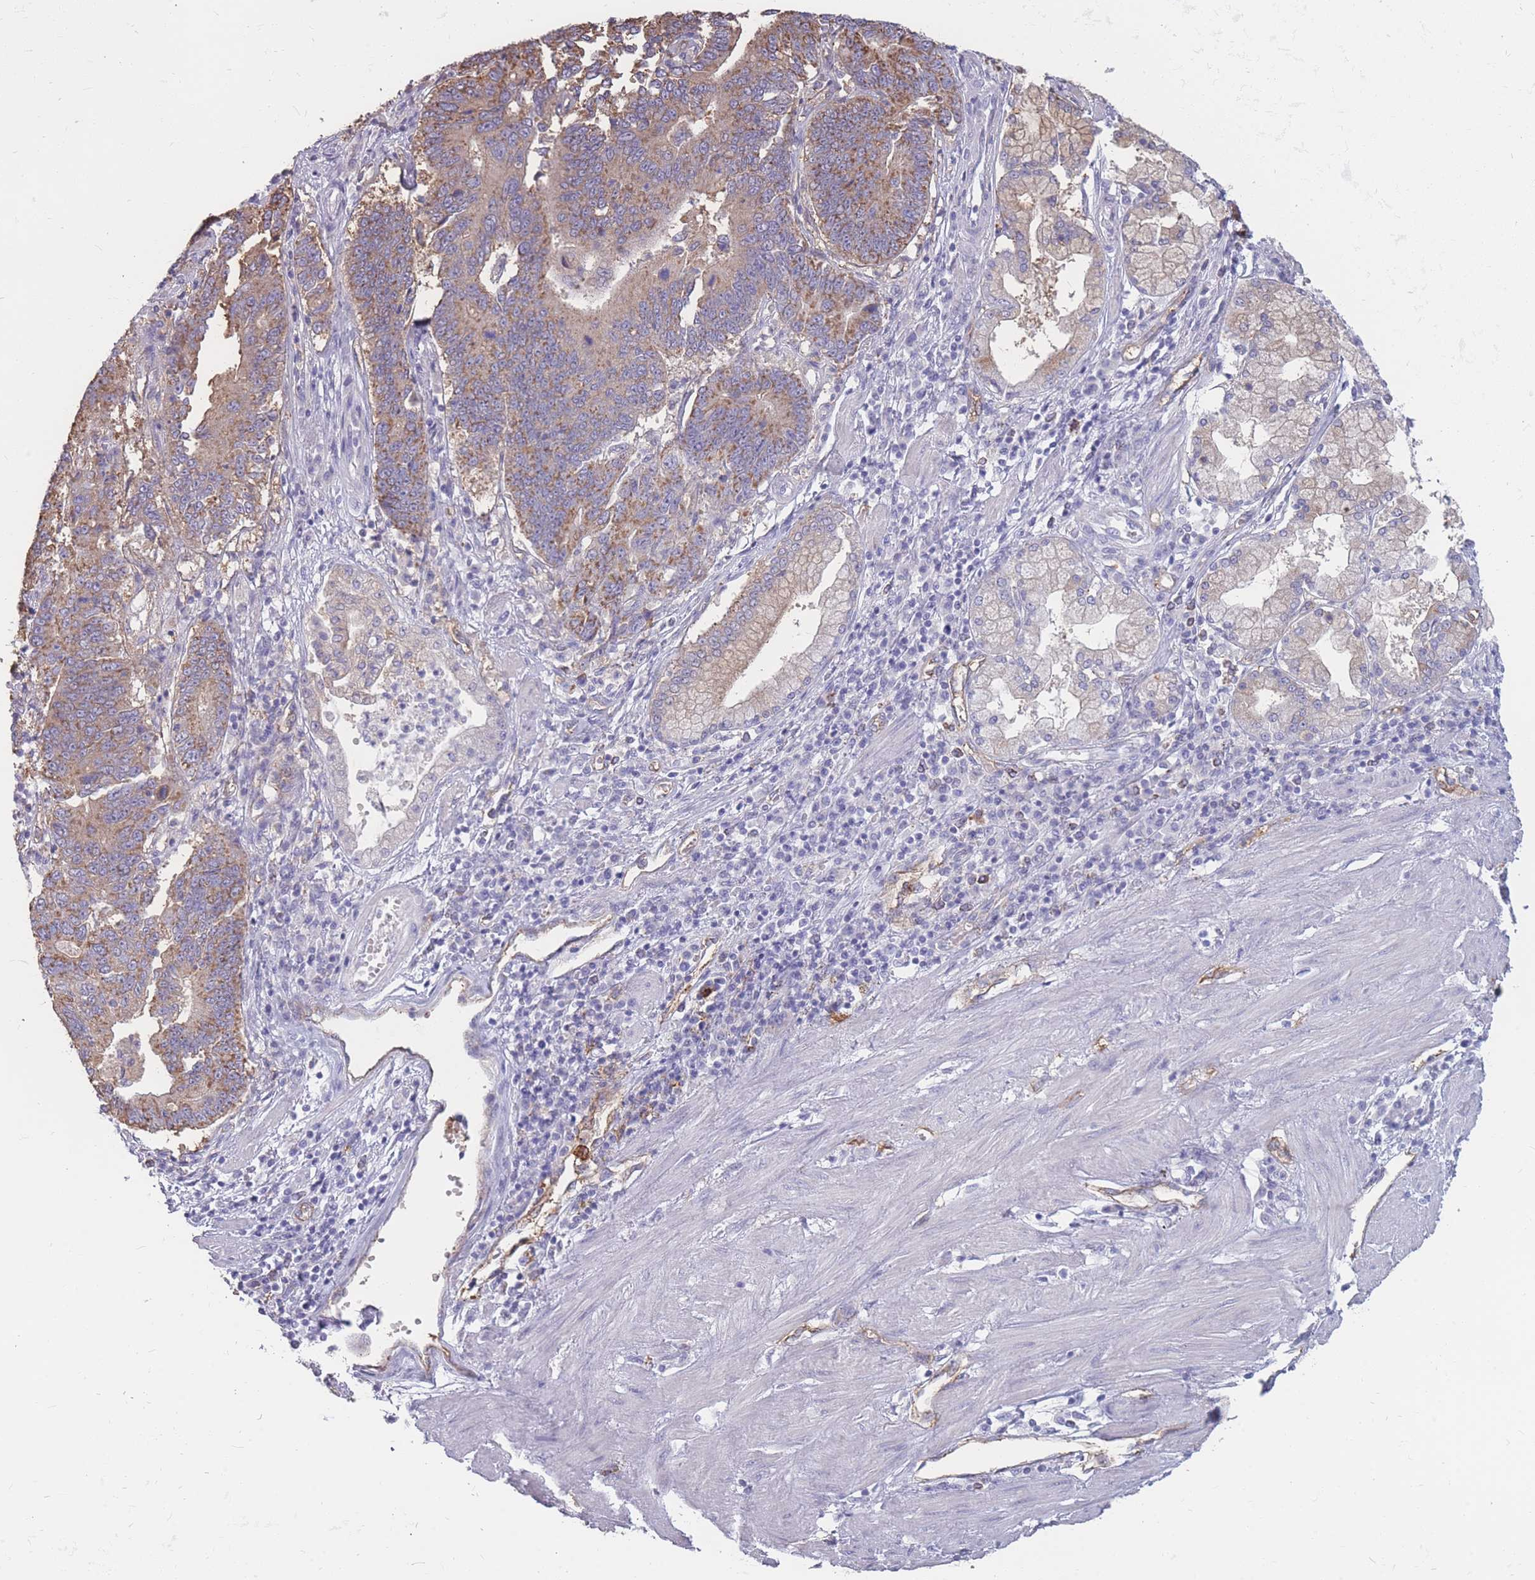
{"staining": {"intensity": "moderate", "quantity": "25%-75%", "location": "cytoplasmic/membranous"}, "tissue": "stomach cancer", "cell_type": "Tumor cells", "image_type": "cancer", "snomed": [{"axis": "morphology", "description": "Adenocarcinoma, NOS"}, {"axis": "topography", "description": "Stomach"}], "caption": "A micrograph of human stomach cancer stained for a protein reveals moderate cytoplasmic/membranous brown staining in tumor cells.", "gene": "GNA11", "patient": {"sex": "male", "age": 59}}